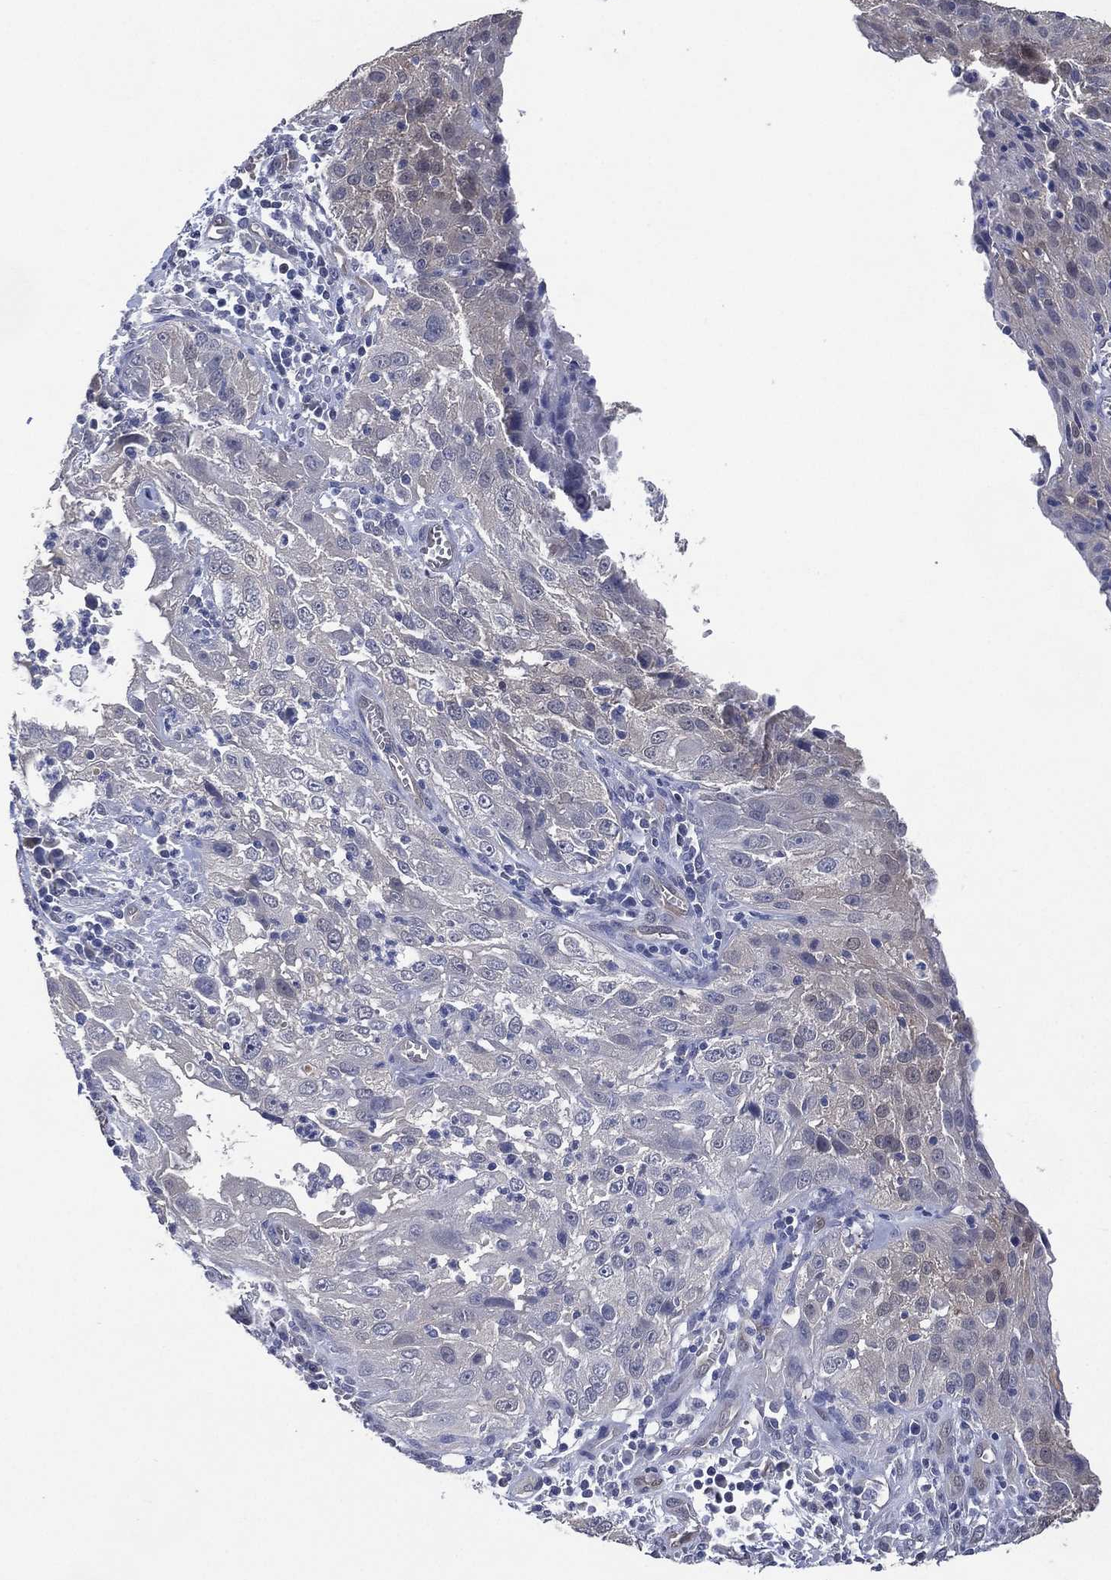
{"staining": {"intensity": "negative", "quantity": "none", "location": "none"}, "tissue": "cervical cancer", "cell_type": "Tumor cells", "image_type": "cancer", "snomed": [{"axis": "morphology", "description": "Squamous cell carcinoma, NOS"}, {"axis": "topography", "description": "Cervix"}], "caption": "Immunohistochemical staining of squamous cell carcinoma (cervical) exhibits no significant expression in tumor cells.", "gene": "AK1", "patient": {"sex": "female", "age": 32}}